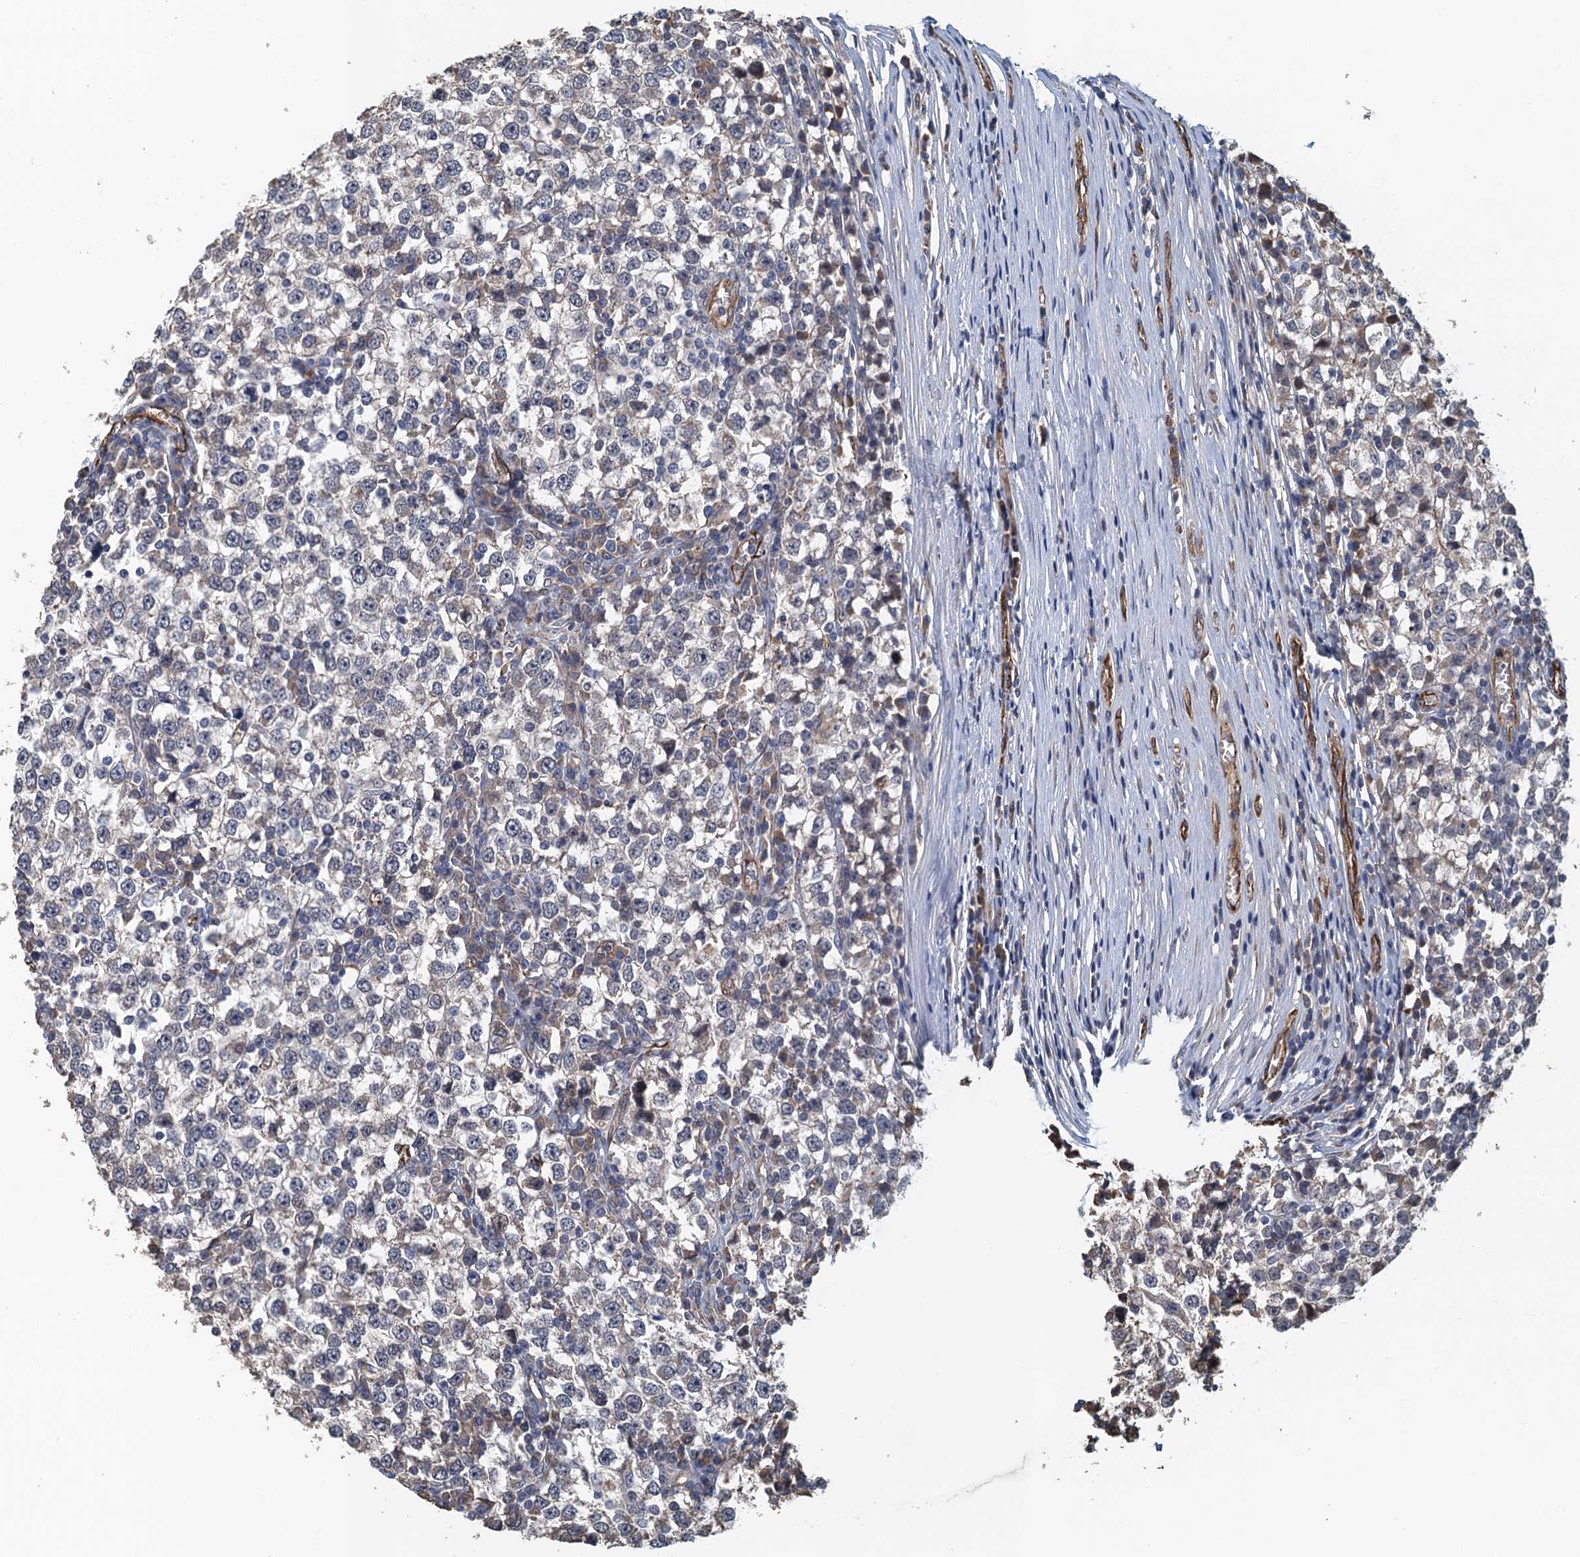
{"staining": {"intensity": "negative", "quantity": "none", "location": "none"}, "tissue": "testis cancer", "cell_type": "Tumor cells", "image_type": "cancer", "snomed": [{"axis": "morphology", "description": "Seminoma, NOS"}, {"axis": "topography", "description": "Testis"}], "caption": "This is an immunohistochemistry image of human seminoma (testis). There is no staining in tumor cells.", "gene": "ACSBG1", "patient": {"sex": "male", "age": 65}}